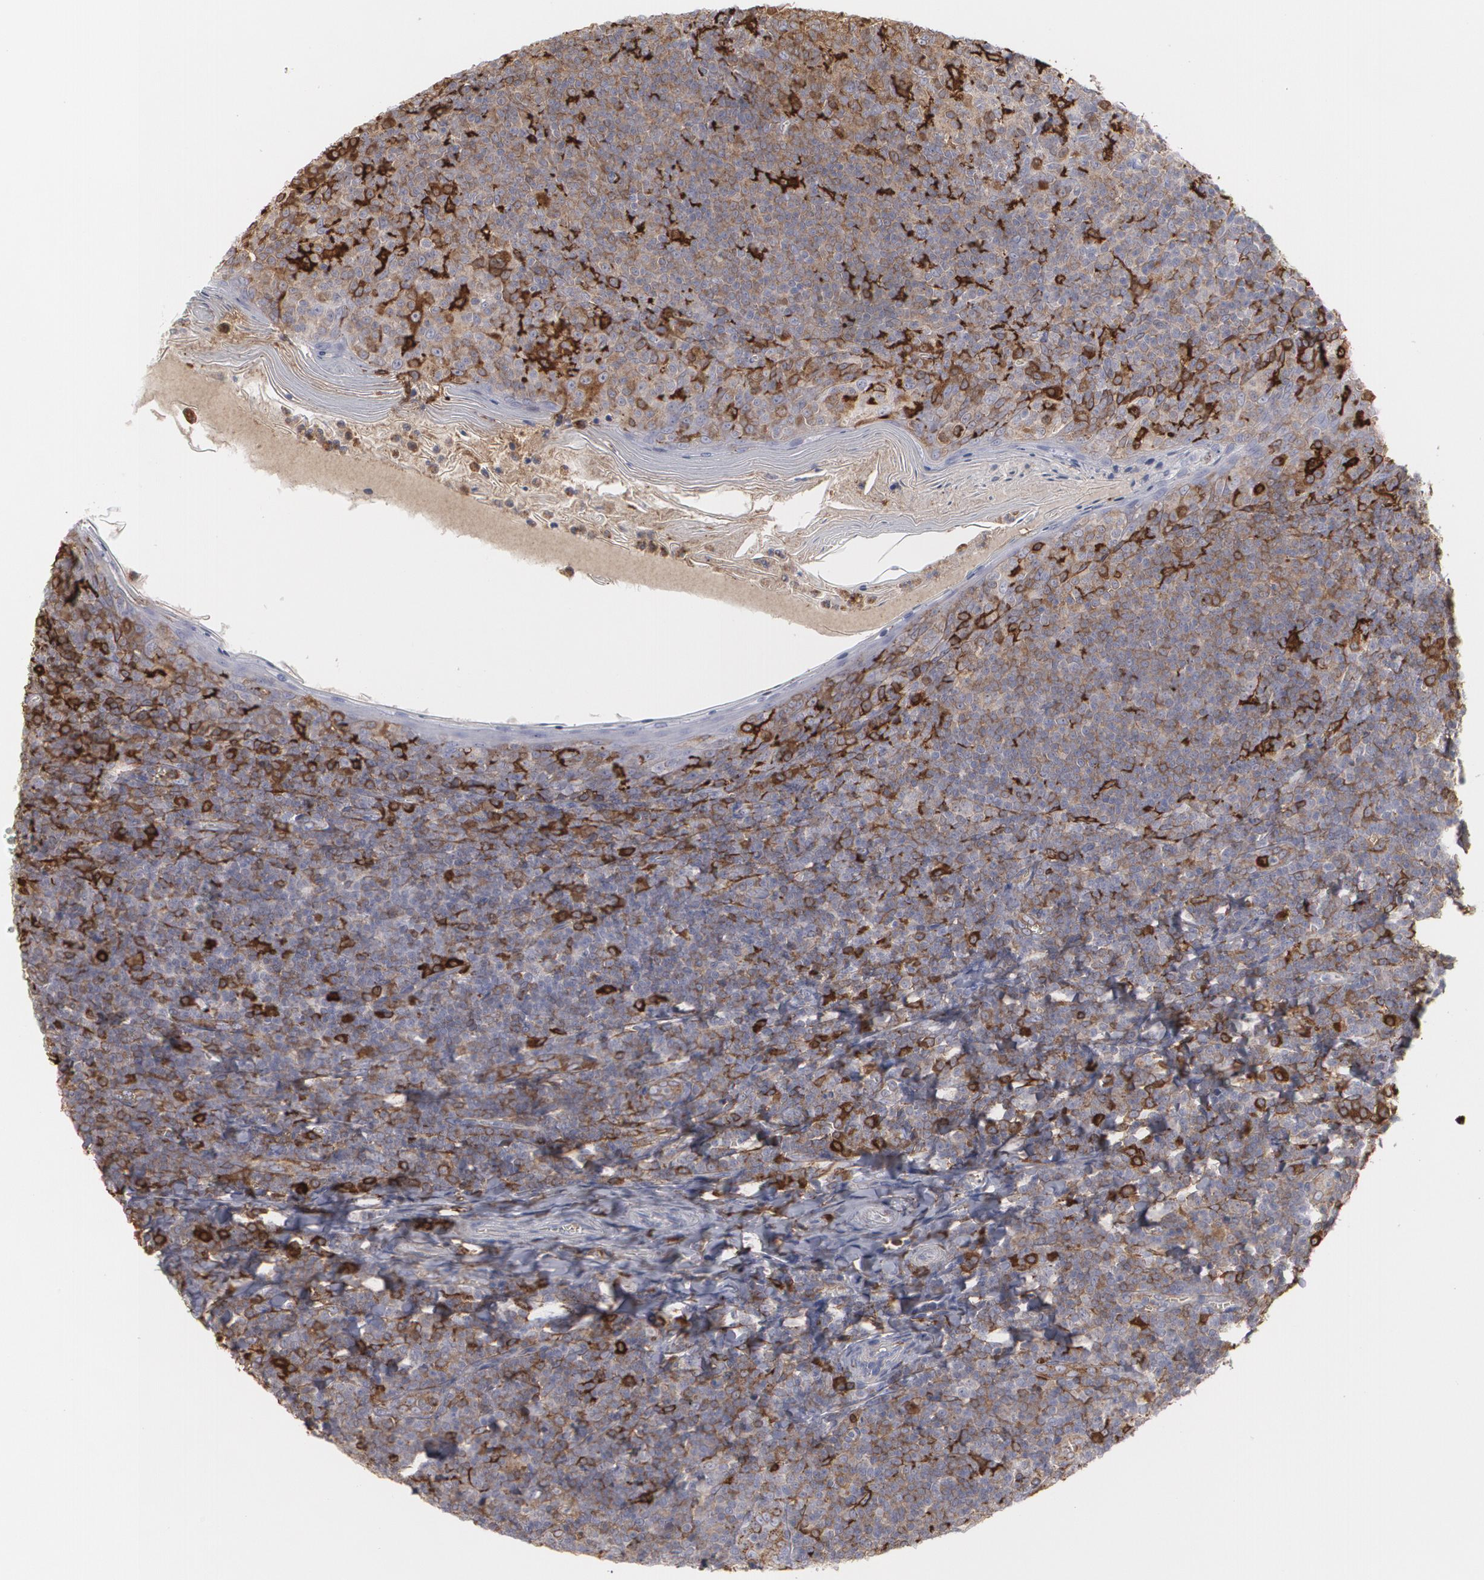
{"staining": {"intensity": "weak", "quantity": ">75%", "location": "cytoplasmic/membranous"}, "tissue": "tonsil", "cell_type": "Germinal center cells", "image_type": "normal", "snomed": [{"axis": "morphology", "description": "Normal tissue, NOS"}, {"axis": "topography", "description": "Tonsil"}], "caption": "Protein staining reveals weak cytoplasmic/membranous staining in approximately >75% of germinal center cells in unremarkable tonsil.", "gene": "ODC1", "patient": {"sex": "male", "age": 31}}